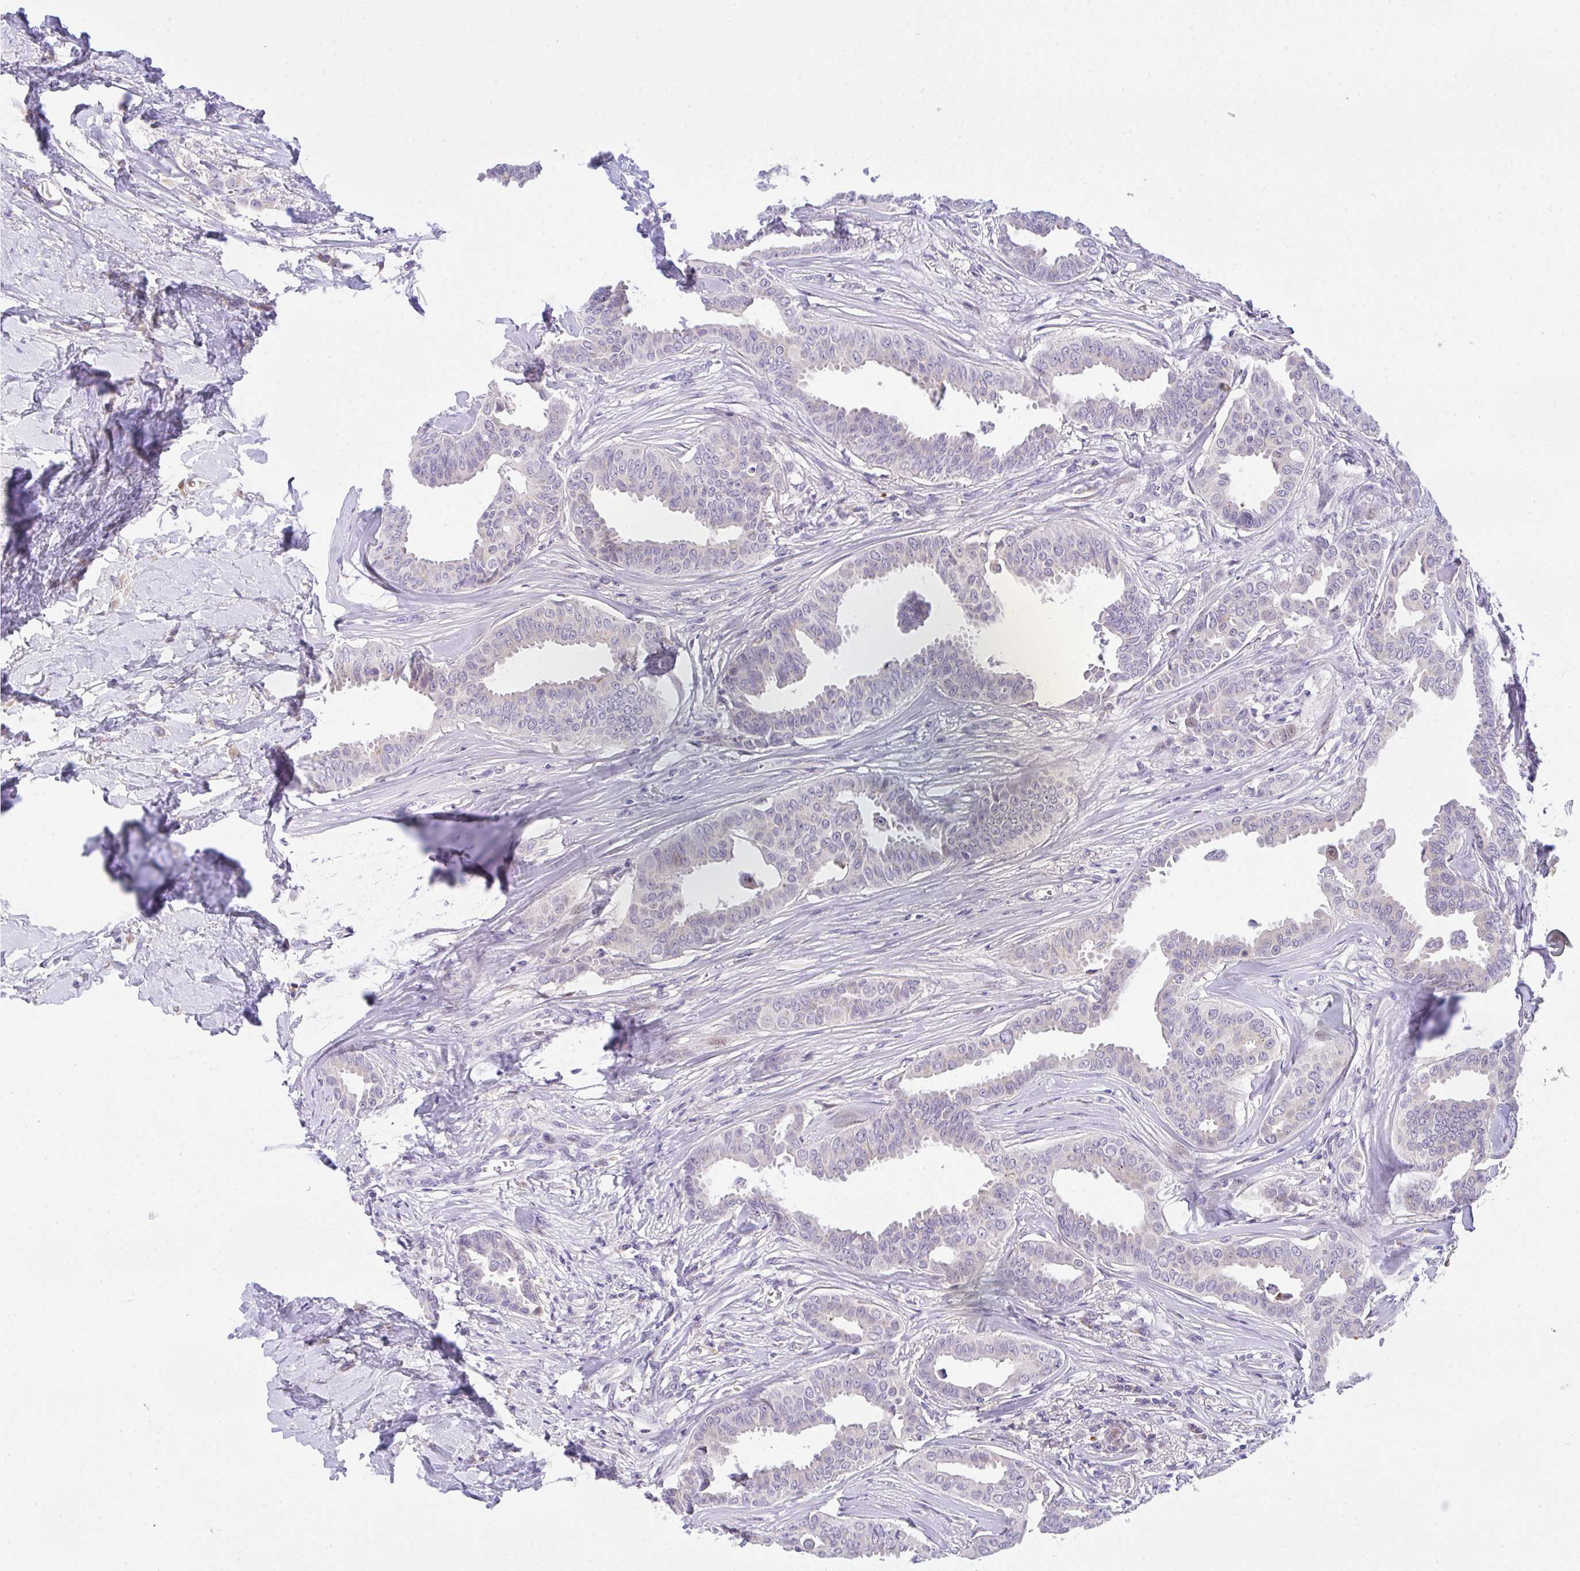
{"staining": {"intensity": "negative", "quantity": "none", "location": "none"}, "tissue": "breast cancer", "cell_type": "Tumor cells", "image_type": "cancer", "snomed": [{"axis": "morphology", "description": "Duct carcinoma"}, {"axis": "topography", "description": "Breast"}], "caption": "Immunohistochemistry (IHC) of breast cancer shows no positivity in tumor cells.", "gene": "ZNF554", "patient": {"sex": "female", "age": 45}}